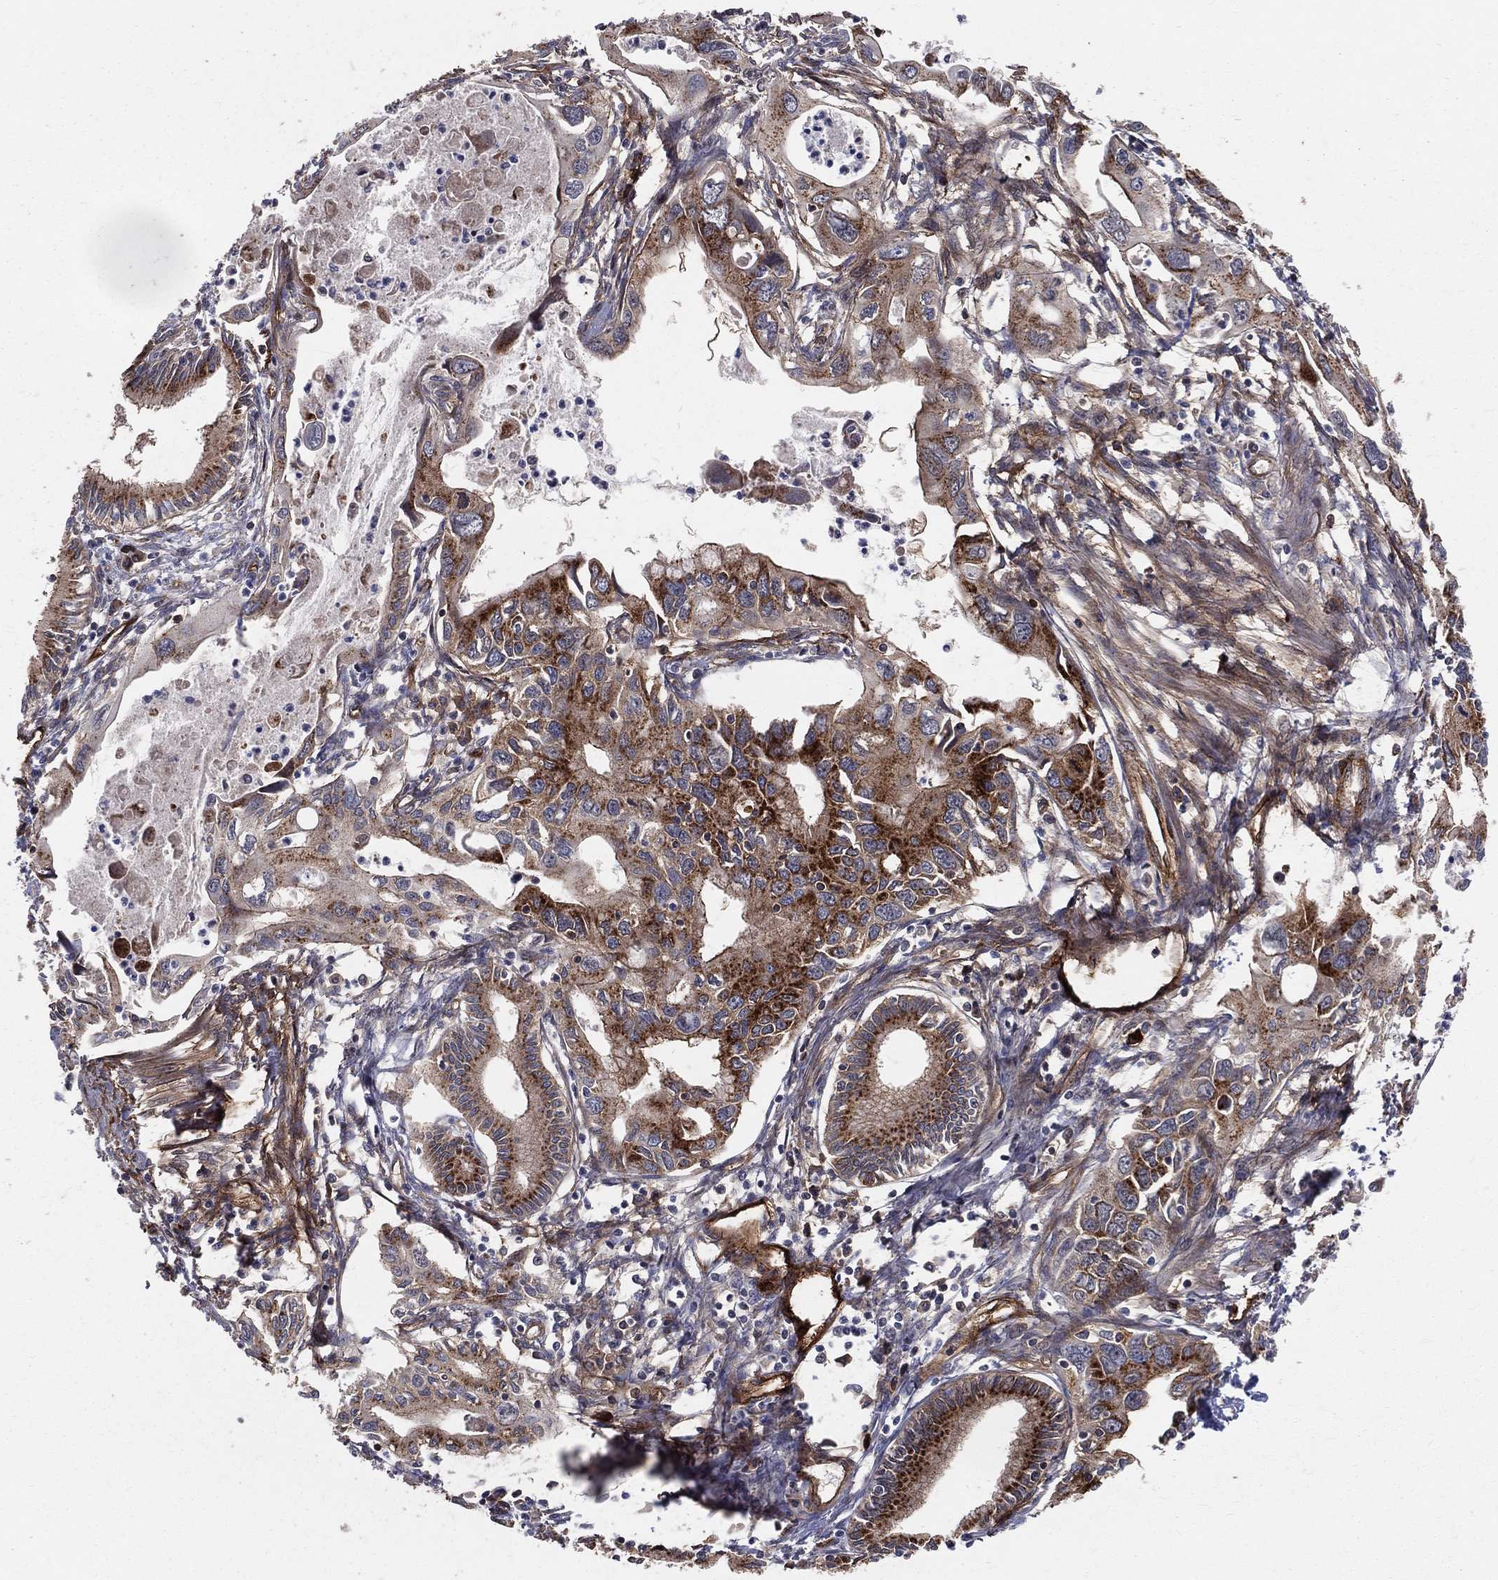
{"staining": {"intensity": "strong", "quantity": "25%-75%", "location": "cytoplasmic/membranous"}, "tissue": "pancreatic cancer", "cell_type": "Tumor cells", "image_type": "cancer", "snomed": [{"axis": "morphology", "description": "Adenocarcinoma, NOS"}, {"axis": "topography", "description": "Pancreas"}], "caption": "There is high levels of strong cytoplasmic/membranous expression in tumor cells of adenocarcinoma (pancreatic), as demonstrated by immunohistochemical staining (brown color).", "gene": "ENTPD1", "patient": {"sex": "male", "age": 60}}